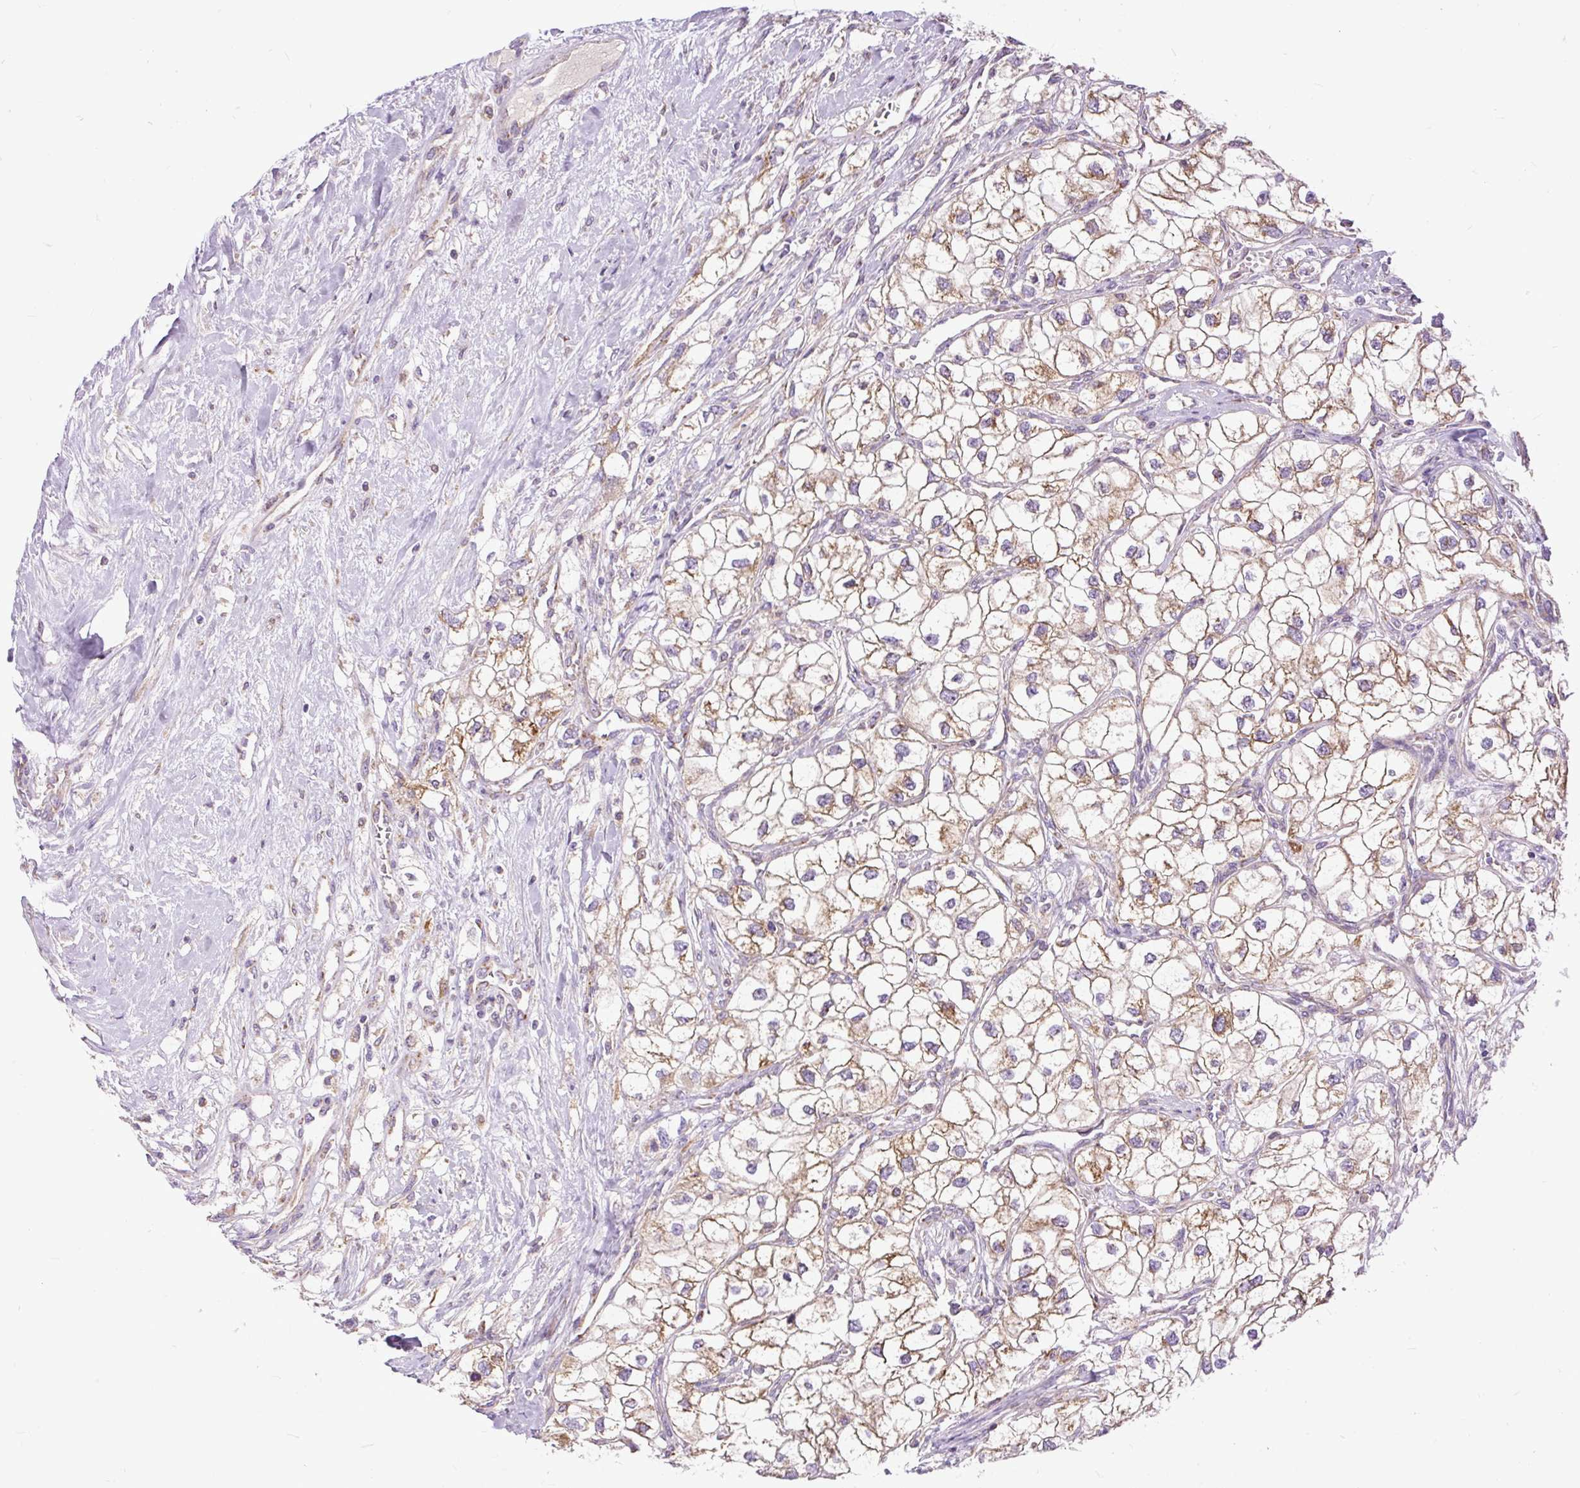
{"staining": {"intensity": "moderate", "quantity": ">75%", "location": "cytoplasmic/membranous"}, "tissue": "renal cancer", "cell_type": "Tumor cells", "image_type": "cancer", "snomed": [{"axis": "morphology", "description": "Adenocarcinoma, NOS"}, {"axis": "topography", "description": "Kidney"}], "caption": "Immunohistochemistry (IHC) histopathology image of neoplastic tissue: adenocarcinoma (renal) stained using IHC reveals medium levels of moderate protein expression localized specifically in the cytoplasmic/membranous of tumor cells, appearing as a cytoplasmic/membranous brown color.", "gene": "TM2D3", "patient": {"sex": "male", "age": 59}}